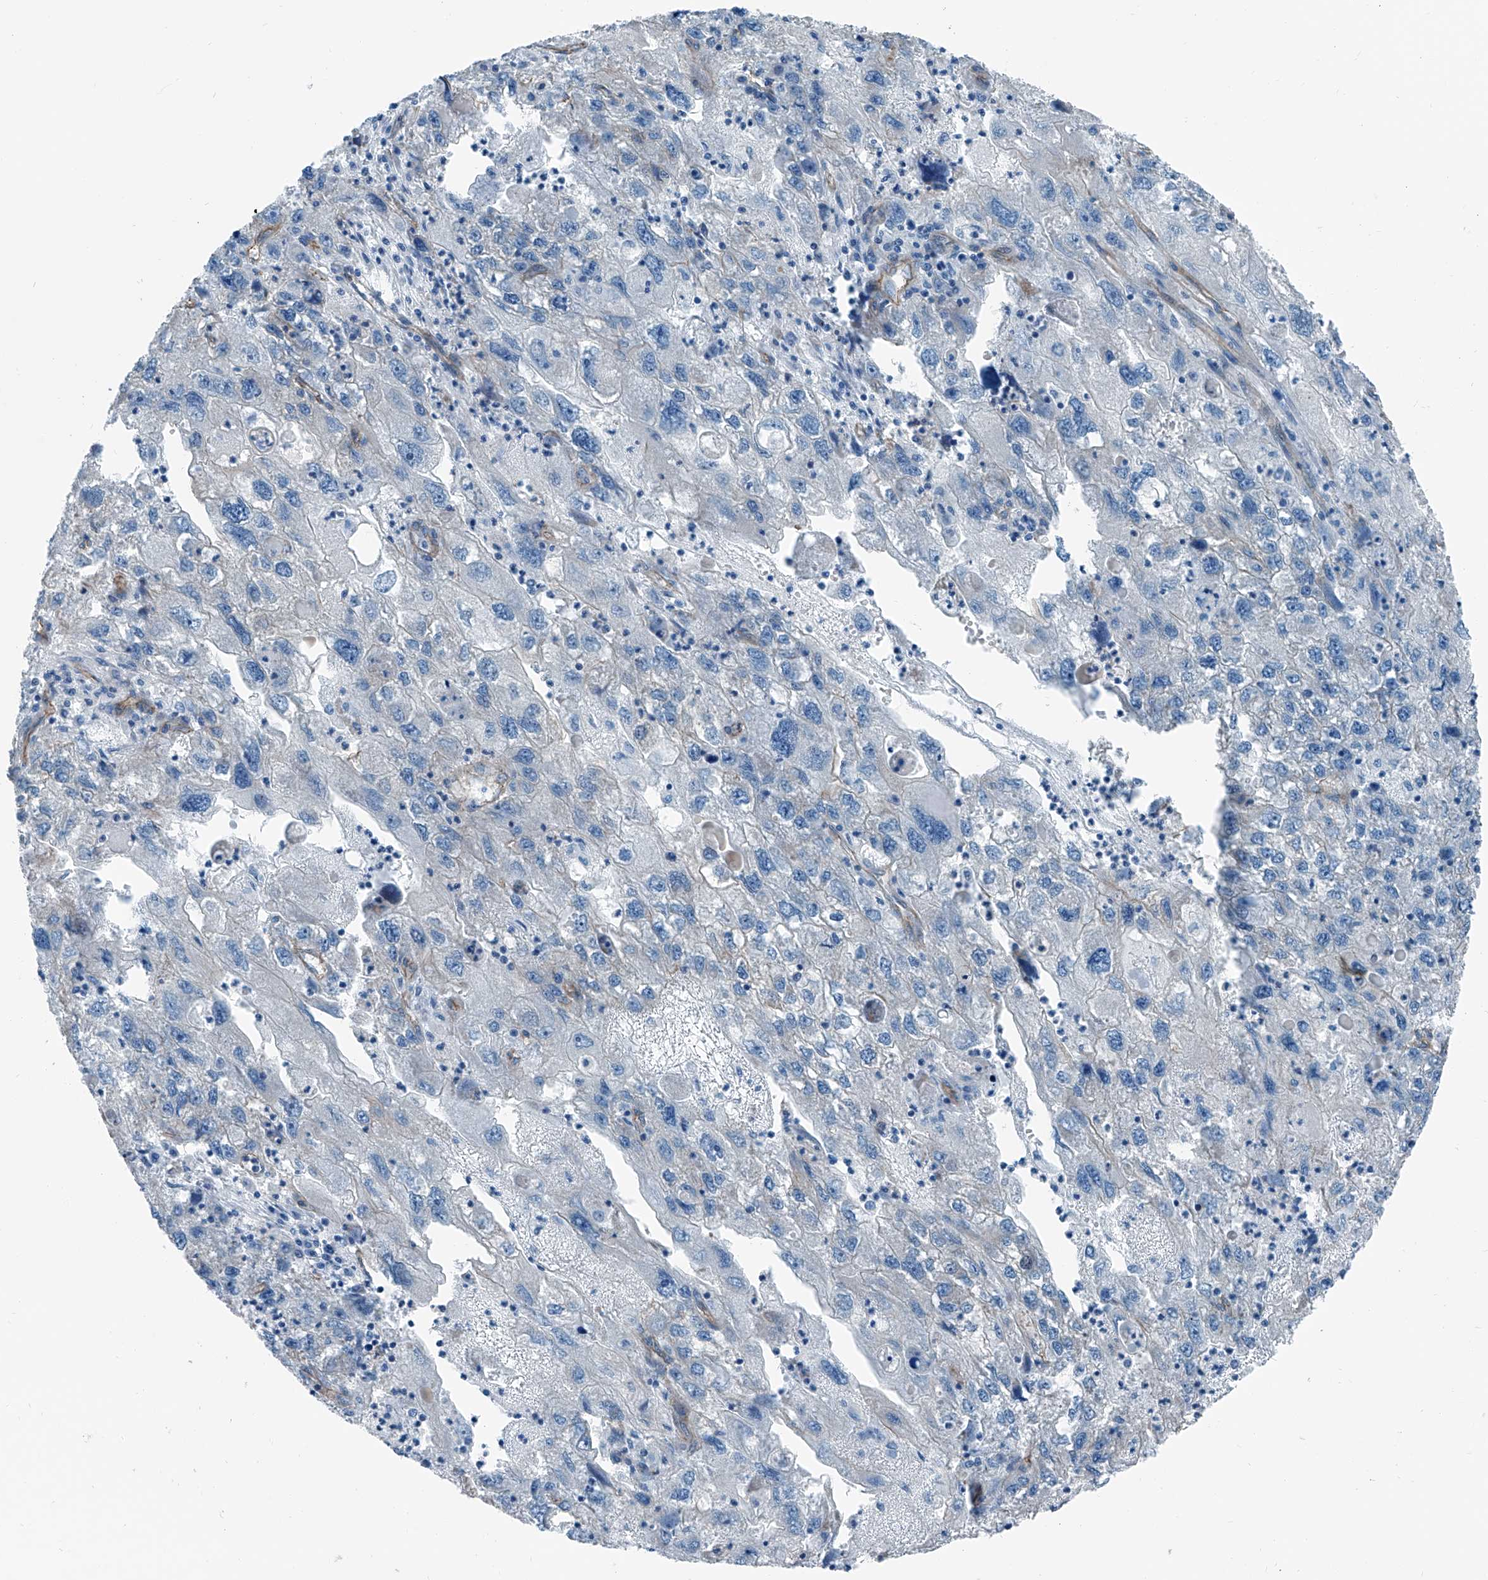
{"staining": {"intensity": "negative", "quantity": "none", "location": "none"}, "tissue": "endometrial cancer", "cell_type": "Tumor cells", "image_type": "cancer", "snomed": [{"axis": "morphology", "description": "Adenocarcinoma, NOS"}, {"axis": "topography", "description": "Endometrium"}], "caption": "DAB (3,3'-diaminobenzidine) immunohistochemical staining of human adenocarcinoma (endometrial) displays no significant positivity in tumor cells.", "gene": "THEMIS2", "patient": {"sex": "female", "age": 49}}